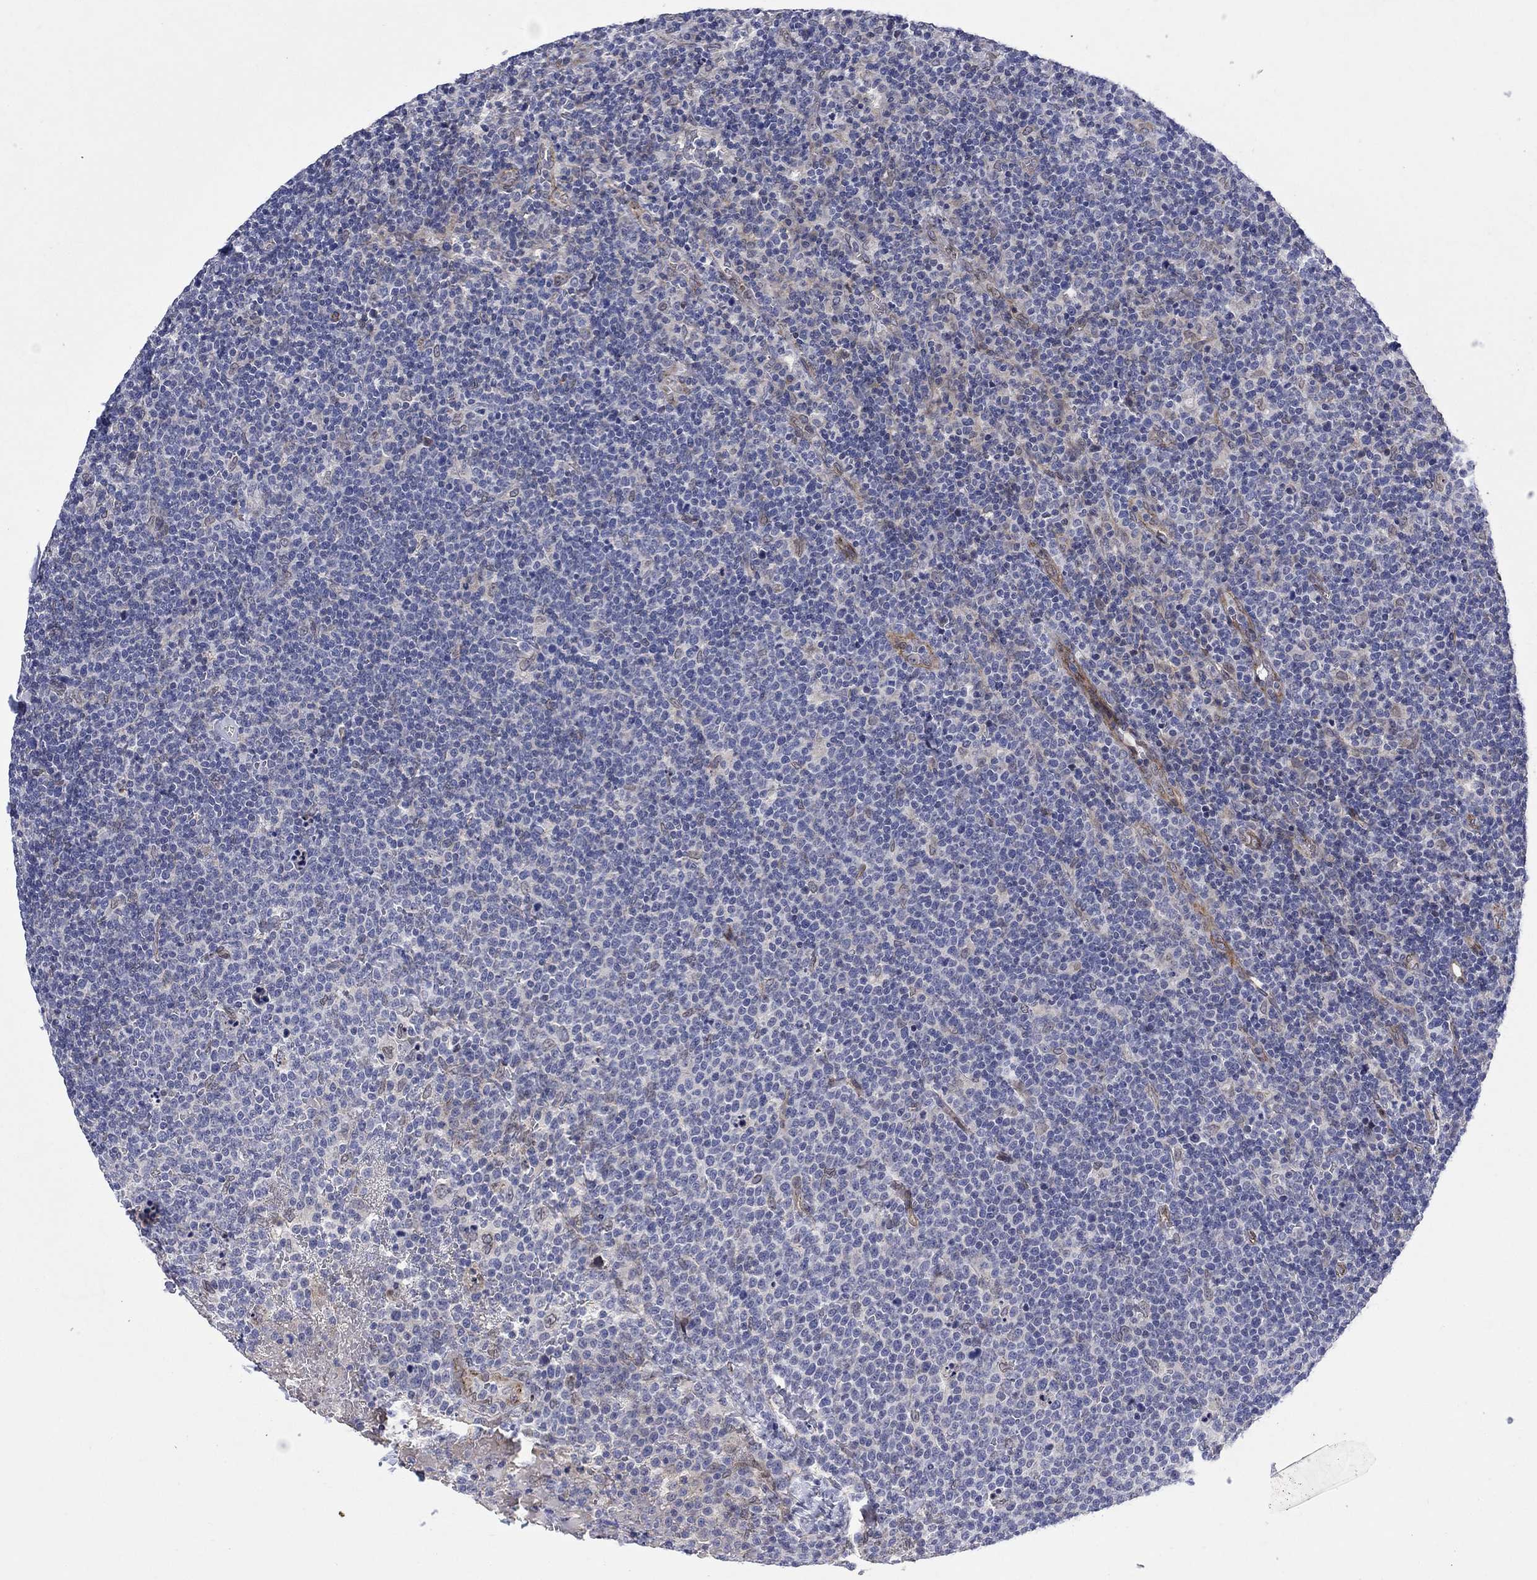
{"staining": {"intensity": "negative", "quantity": "none", "location": "none"}, "tissue": "lymphoma", "cell_type": "Tumor cells", "image_type": "cancer", "snomed": [{"axis": "morphology", "description": "Malignant lymphoma, non-Hodgkin's type, High grade"}, {"axis": "topography", "description": "Lymph node"}], "caption": "High magnification brightfield microscopy of high-grade malignant lymphoma, non-Hodgkin's type stained with DAB (brown) and counterstained with hematoxylin (blue): tumor cells show no significant positivity.", "gene": "EMC9", "patient": {"sex": "male", "age": 61}}